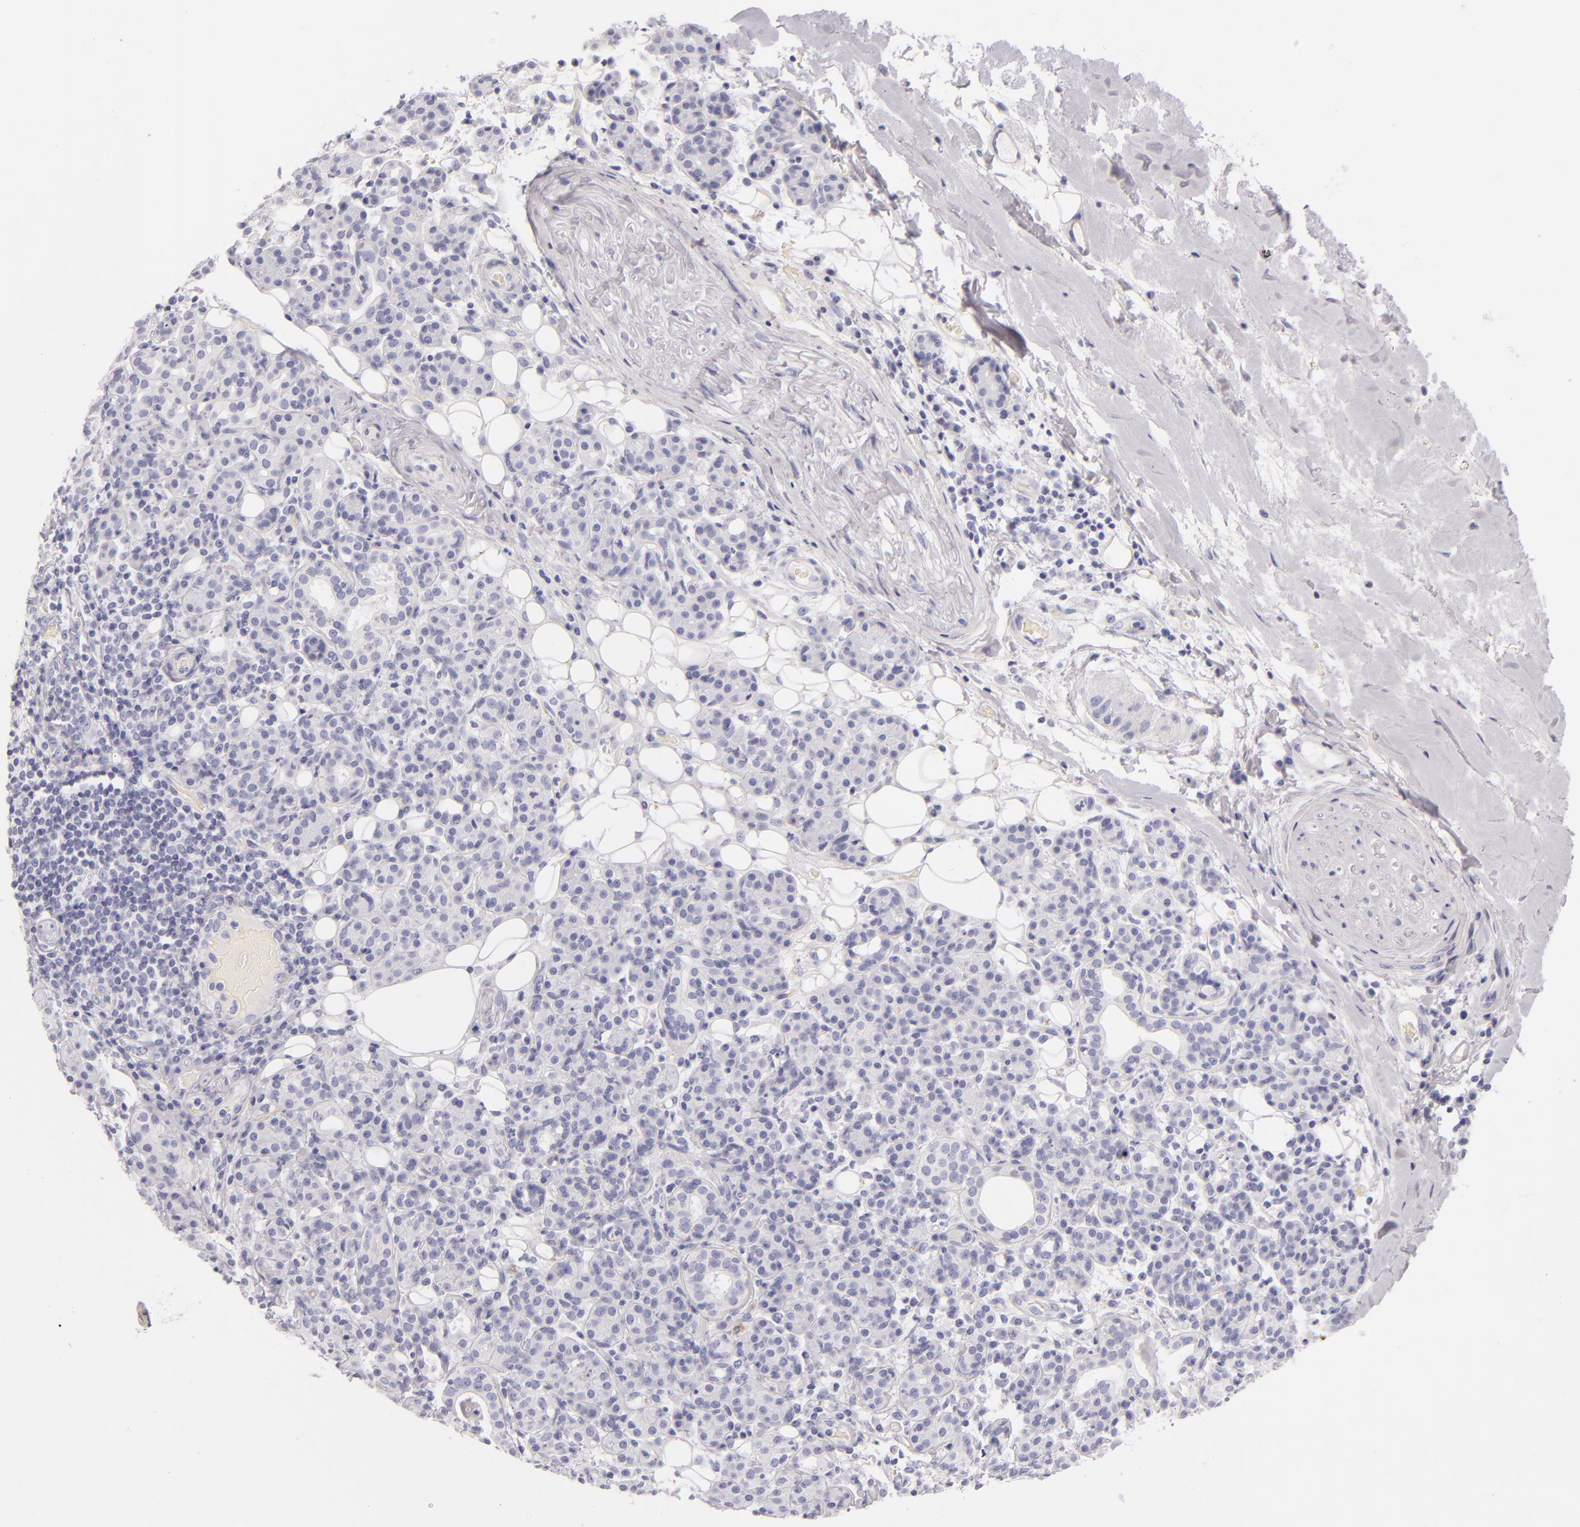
{"staining": {"intensity": "negative", "quantity": "none", "location": "none"}, "tissue": "skin cancer", "cell_type": "Tumor cells", "image_type": "cancer", "snomed": [{"axis": "morphology", "description": "Squamous cell carcinoma, NOS"}, {"axis": "topography", "description": "Skin"}], "caption": "High magnification brightfield microscopy of skin squamous cell carcinoma stained with DAB (brown) and counterstained with hematoxylin (blue): tumor cells show no significant positivity.", "gene": "FABP1", "patient": {"sex": "male", "age": 84}}